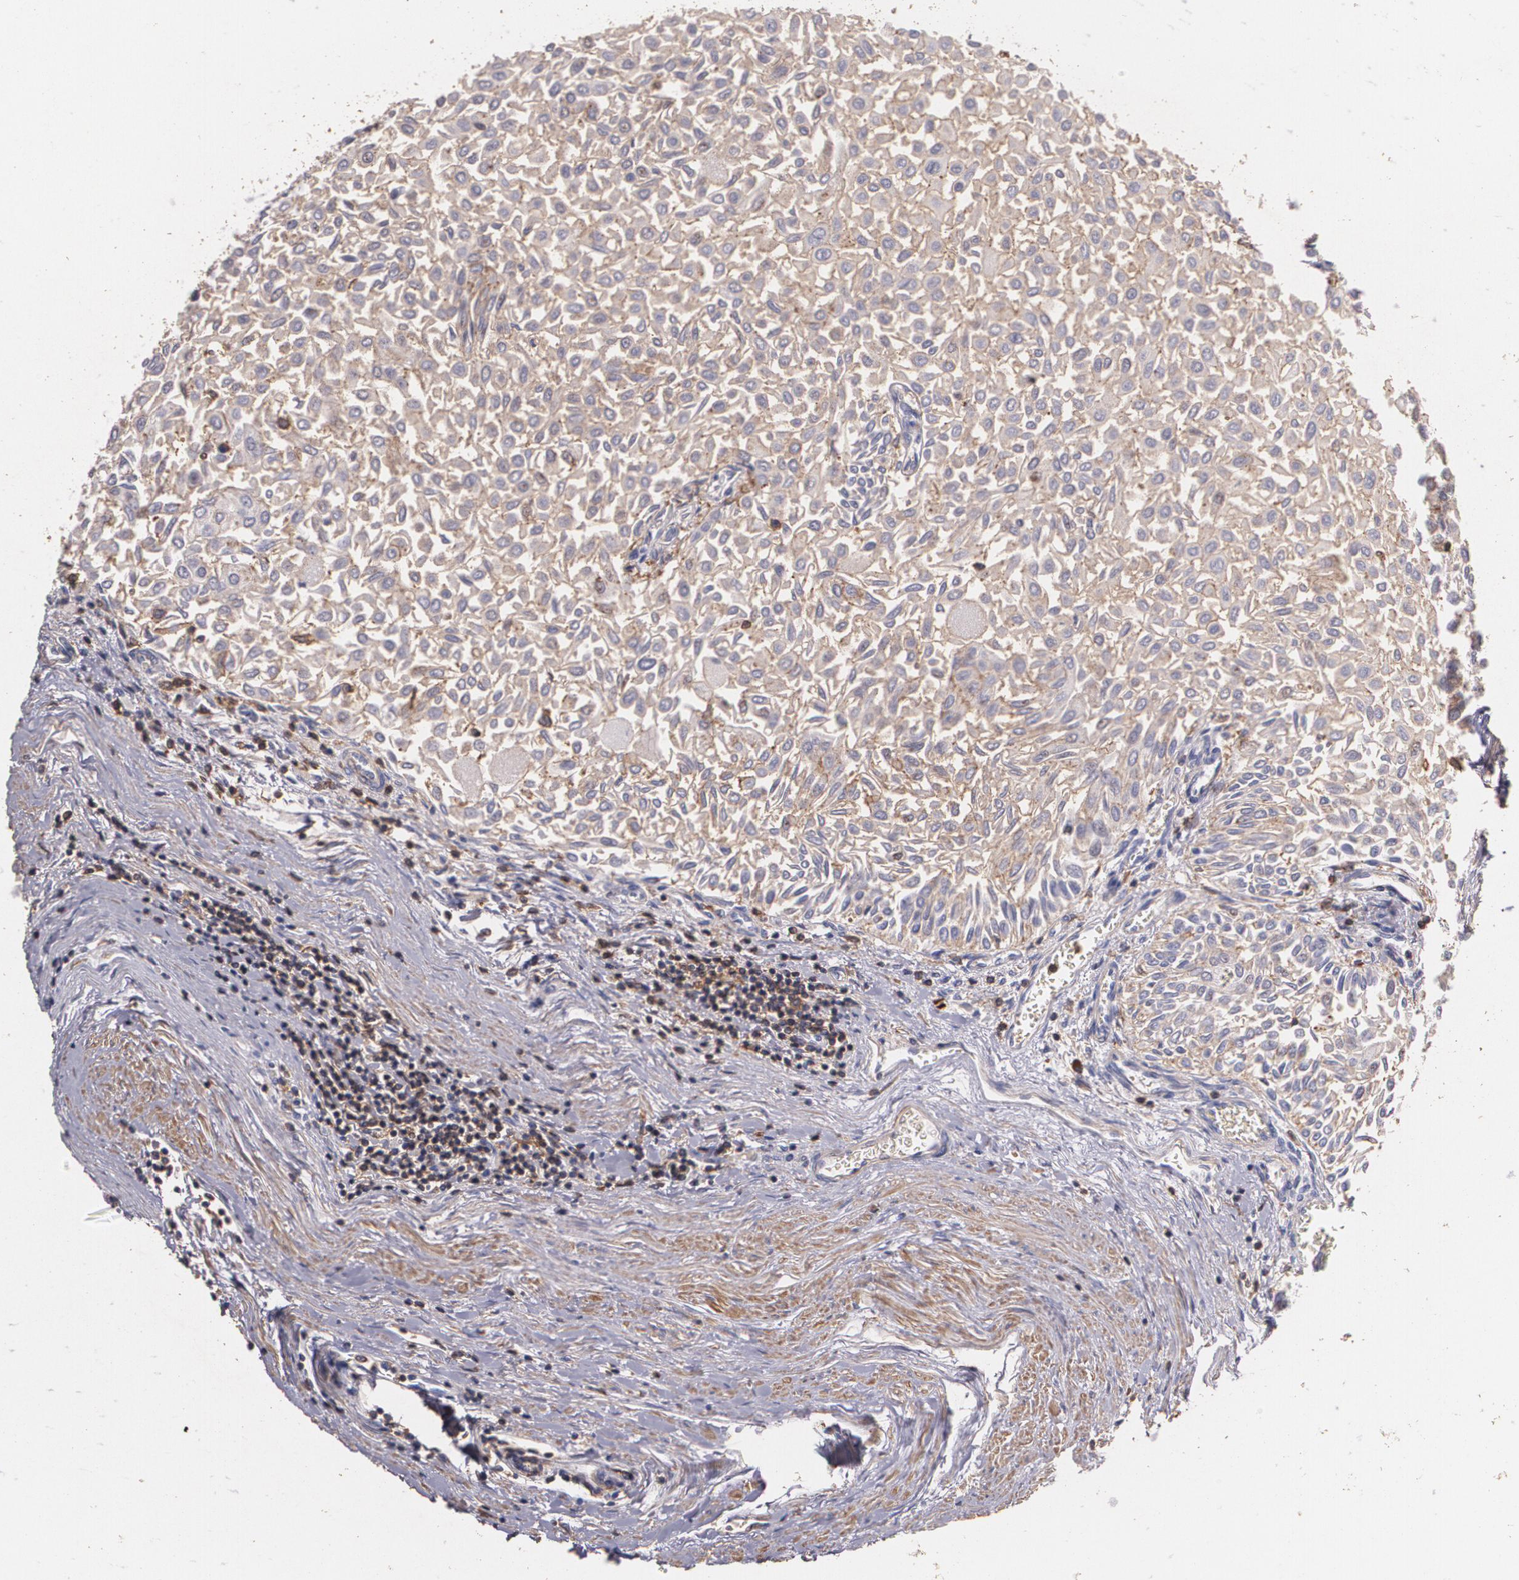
{"staining": {"intensity": "weak", "quantity": ">75%", "location": "cytoplasmic/membranous"}, "tissue": "urothelial cancer", "cell_type": "Tumor cells", "image_type": "cancer", "snomed": [{"axis": "morphology", "description": "Urothelial carcinoma, Low grade"}, {"axis": "topography", "description": "Urinary bladder"}], "caption": "High-power microscopy captured an immunohistochemistry photomicrograph of urothelial carcinoma (low-grade), revealing weak cytoplasmic/membranous positivity in approximately >75% of tumor cells. (DAB (3,3'-diaminobenzidine) IHC with brightfield microscopy, high magnification).", "gene": "TGFBR1", "patient": {"sex": "male", "age": 64}}